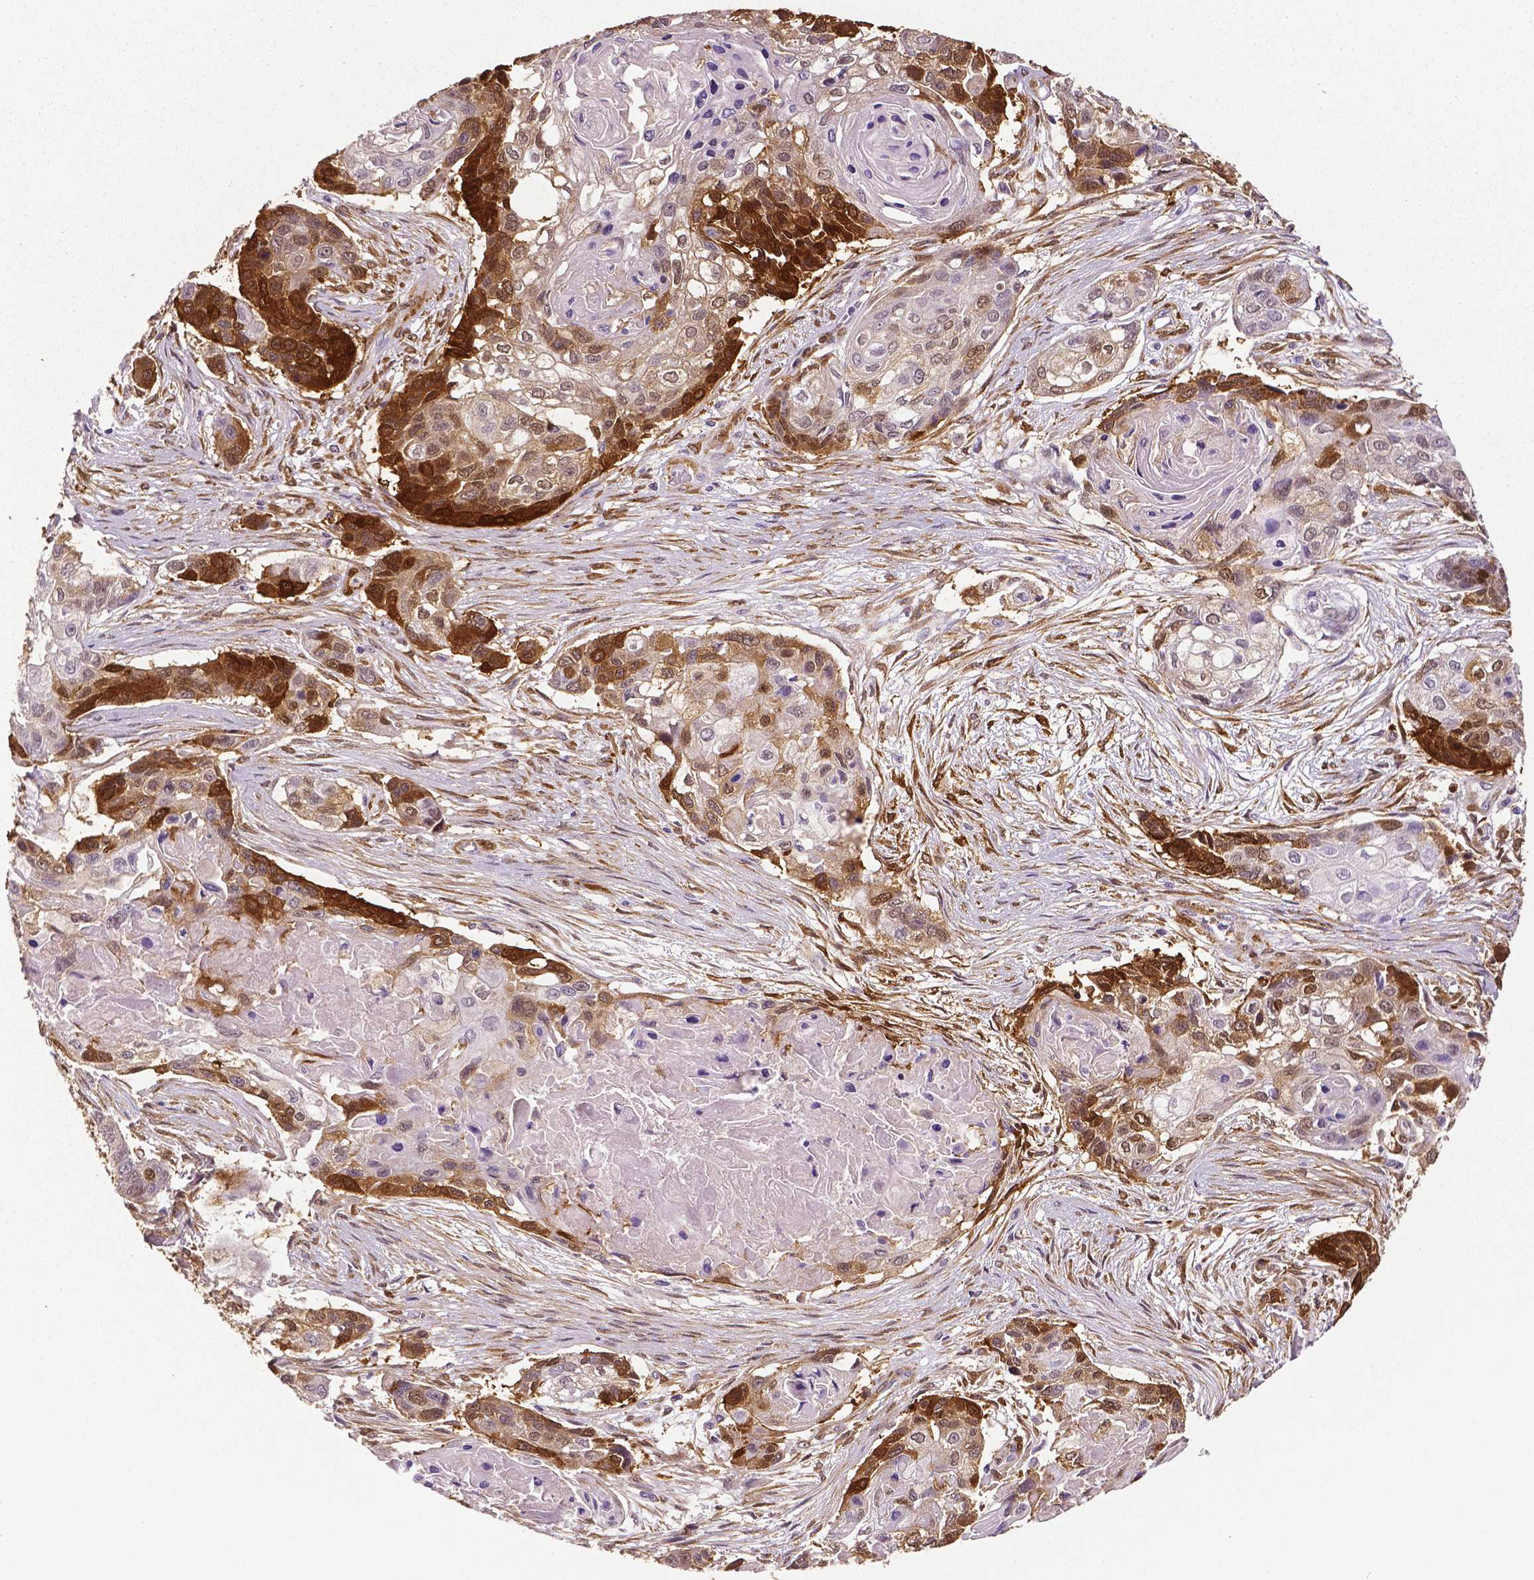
{"staining": {"intensity": "strong", "quantity": "<25%", "location": "cytoplasmic/membranous"}, "tissue": "lung cancer", "cell_type": "Tumor cells", "image_type": "cancer", "snomed": [{"axis": "morphology", "description": "Squamous cell carcinoma, NOS"}, {"axis": "topography", "description": "Lung"}], "caption": "Brown immunohistochemical staining in lung squamous cell carcinoma shows strong cytoplasmic/membranous expression in about <25% of tumor cells. Using DAB (3,3'-diaminobenzidine) (brown) and hematoxylin (blue) stains, captured at high magnification using brightfield microscopy.", "gene": "PHGDH", "patient": {"sex": "male", "age": 69}}